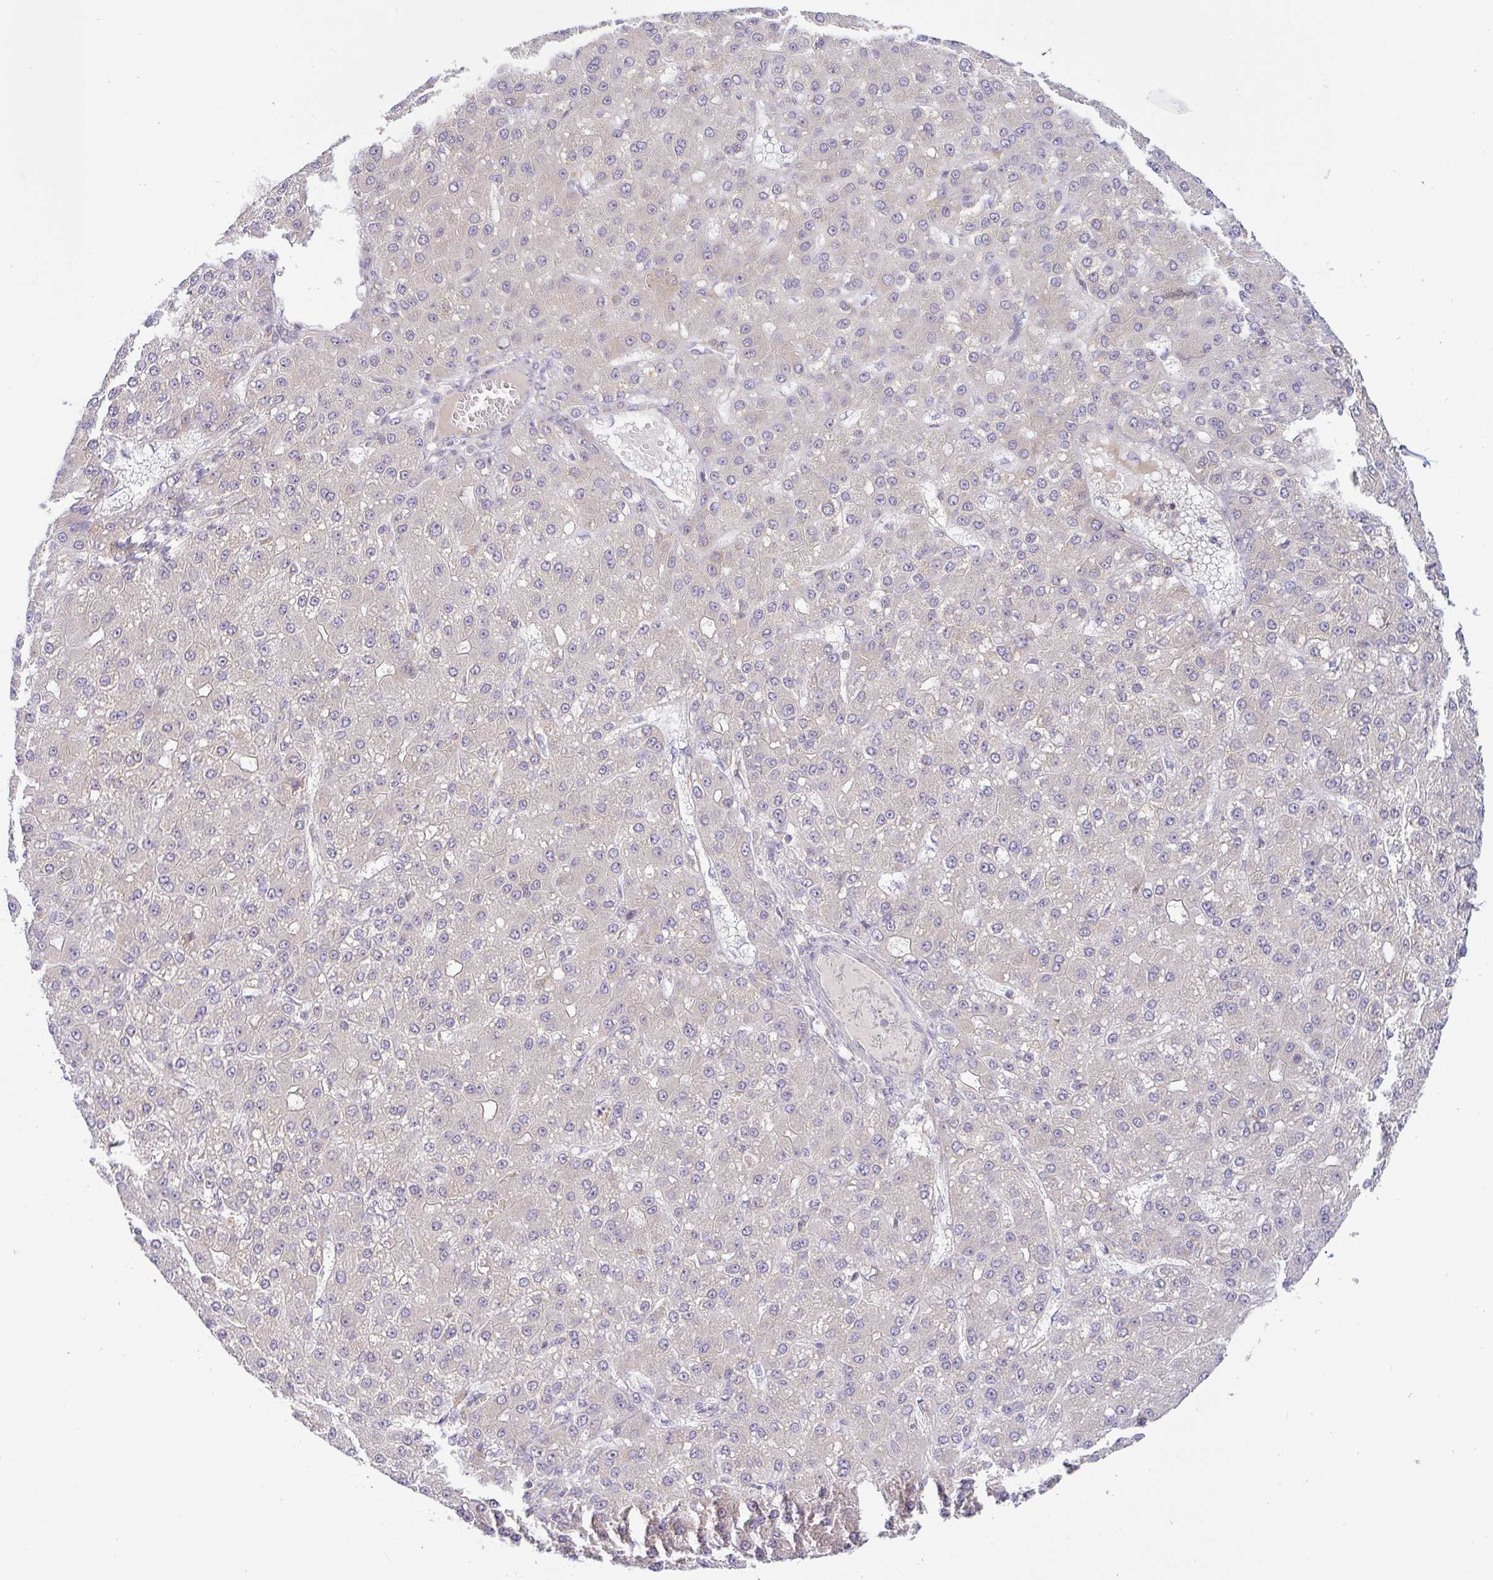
{"staining": {"intensity": "negative", "quantity": "none", "location": "none"}, "tissue": "liver cancer", "cell_type": "Tumor cells", "image_type": "cancer", "snomed": [{"axis": "morphology", "description": "Carcinoma, Hepatocellular, NOS"}, {"axis": "topography", "description": "Liver"}], "caption": "Immunohistochemical staining of human hepatocellular carcinoma (liver) reveals no significant staining in tumor cells.", "gene": "DERL2", "patient": {"sex": "male", "age": 67}}